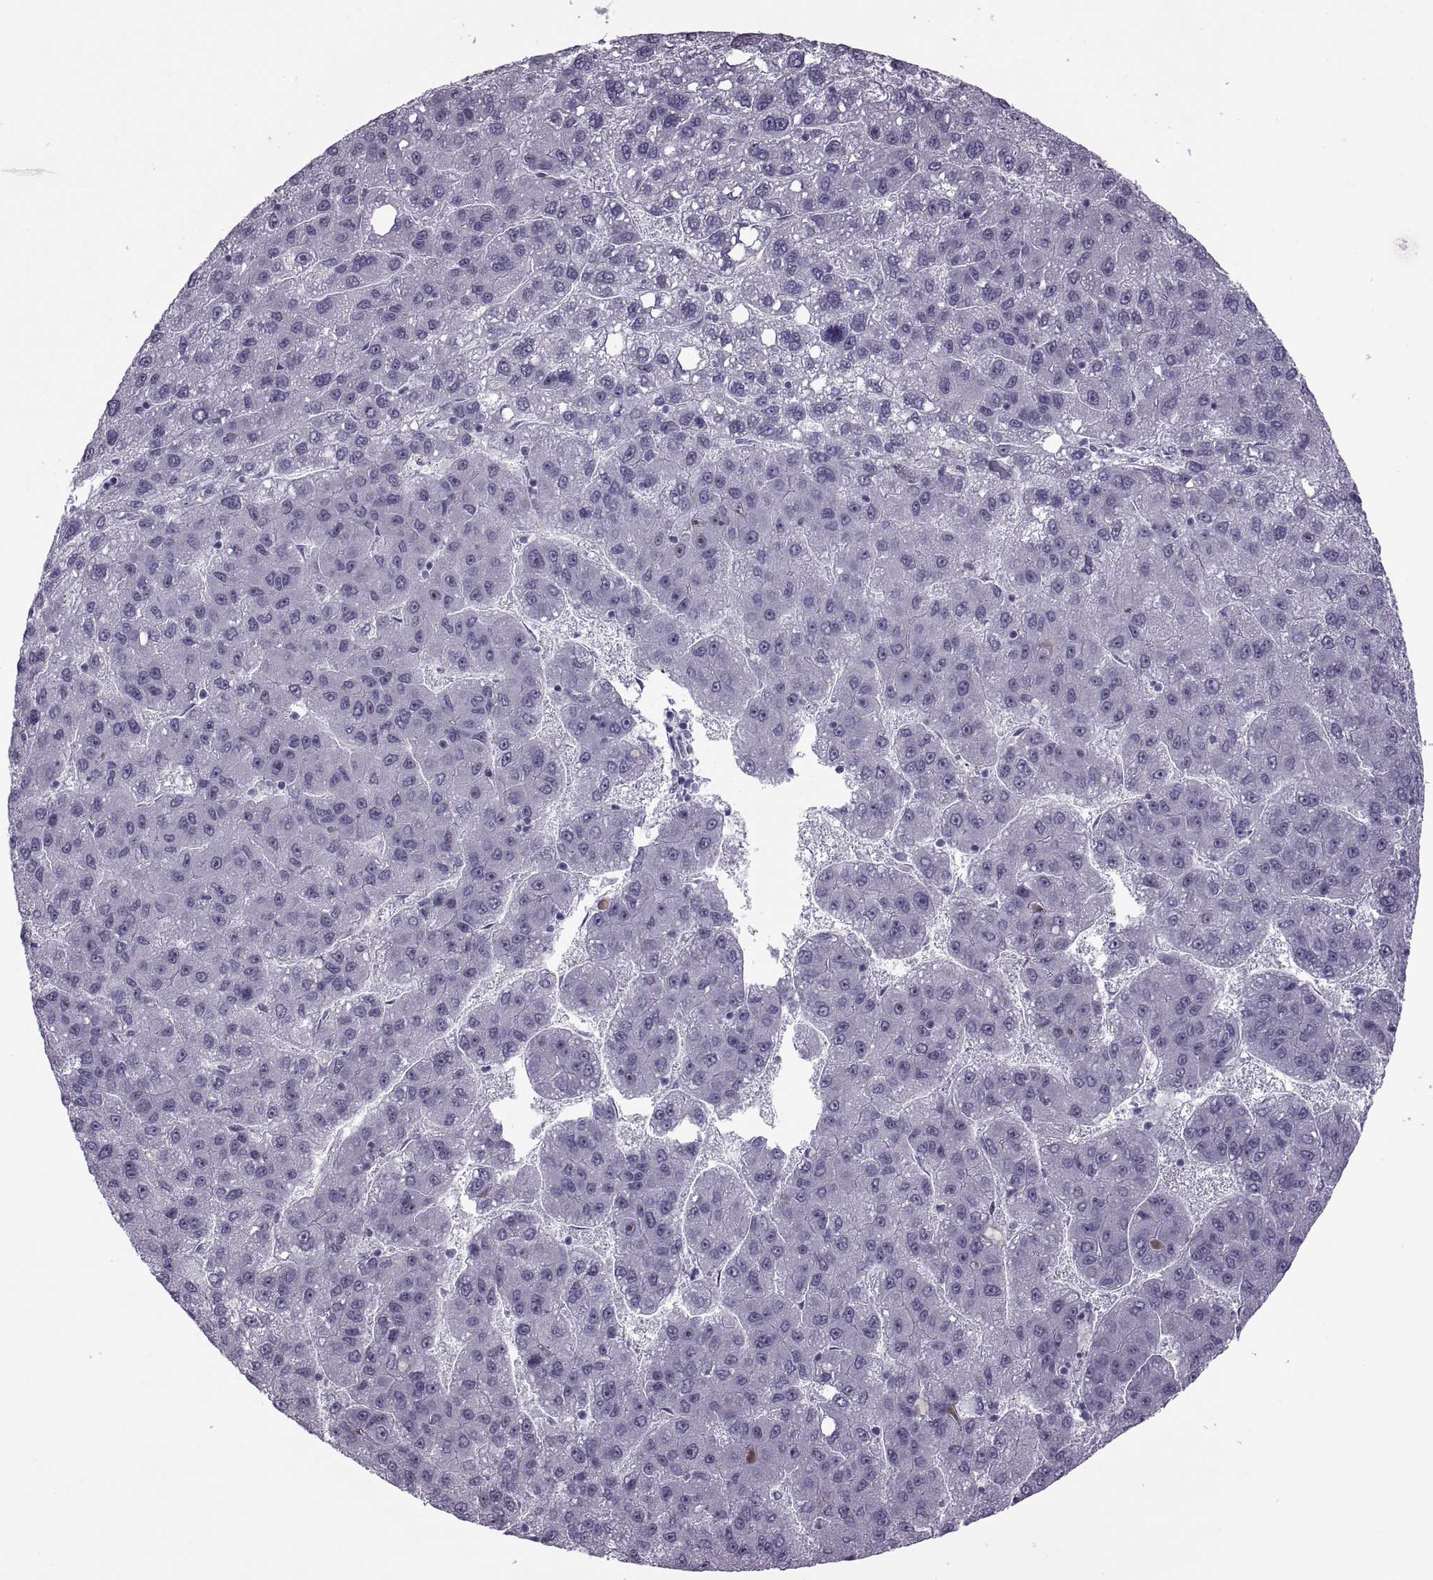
{"staining": {"intensity": "negative", "quantity": "none", "location": "none"}, "tissue": "liver cancer", "cell_type": "Tumor cells", "image_type": "cancer", "snomed": [{"axis": "morphology", "description": "Carcinoma, Hepatocellular, NOS"}, {"axis": "topography", "description": "Liver"}], "caption": "Immunohistochemical staining of hepatocellular carcinoma (liver) exhibits no significant staining in tumor cells.", "gene": "FAM24A", "patient": {"sex": "female", "age": 82}}